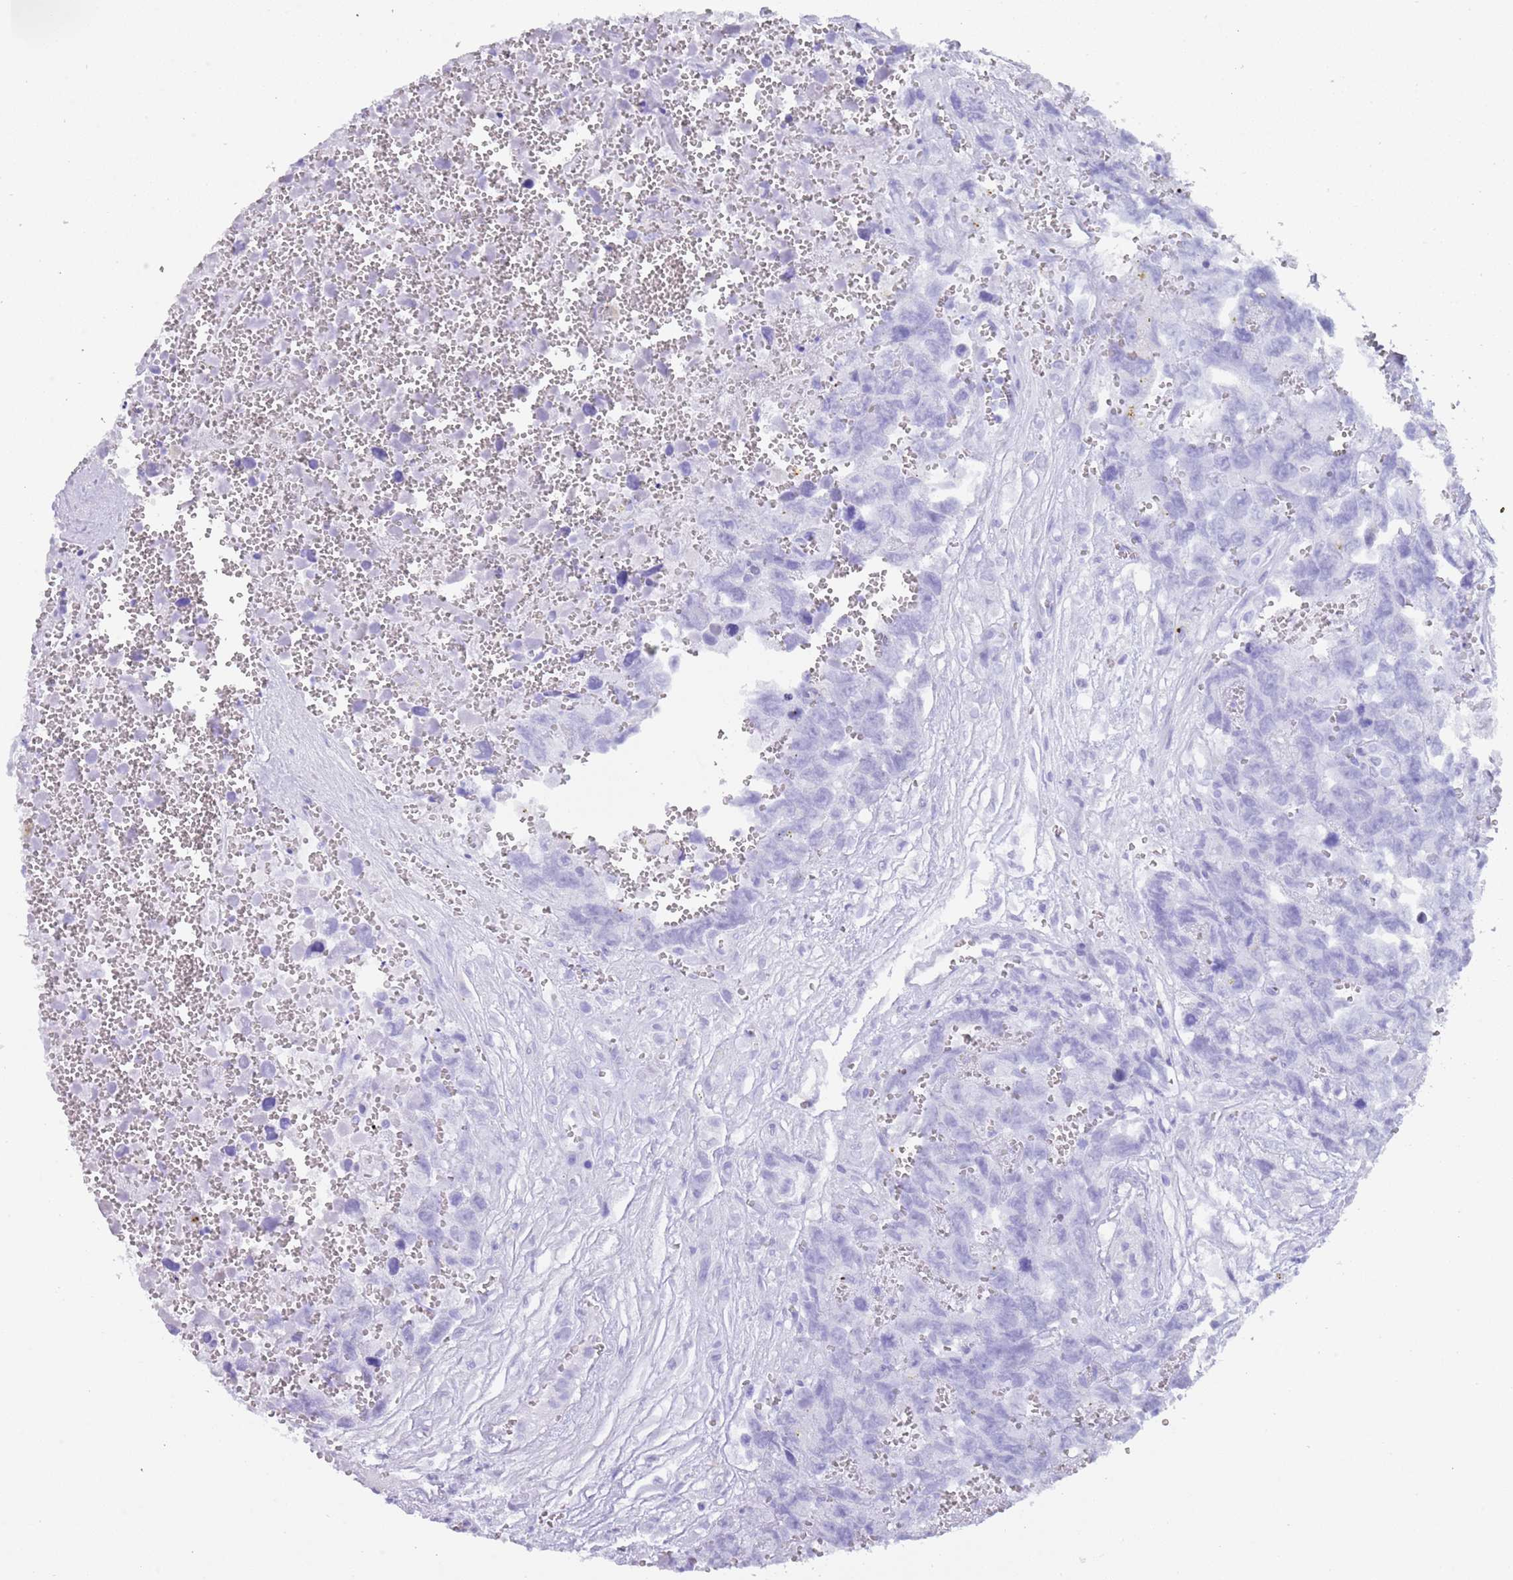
{"staining": {"intensity": "negative", "quantity": "none", "location": "none"}, "tissue": "testis cancer", "cell_type": "Tumor cells", "image_type": "cancer", "snomed": [{"axis": "morphology", "description": "Carcinoma, Embryonal, NOS"}, {"axis": "topography", "description": "Testis"}], "caption": "An image of testis cancer stained for a protein exhibits no brown staining in tumor cells.", "gene": "HDAC8", "patient": {"sex": "male", "age": 31}}